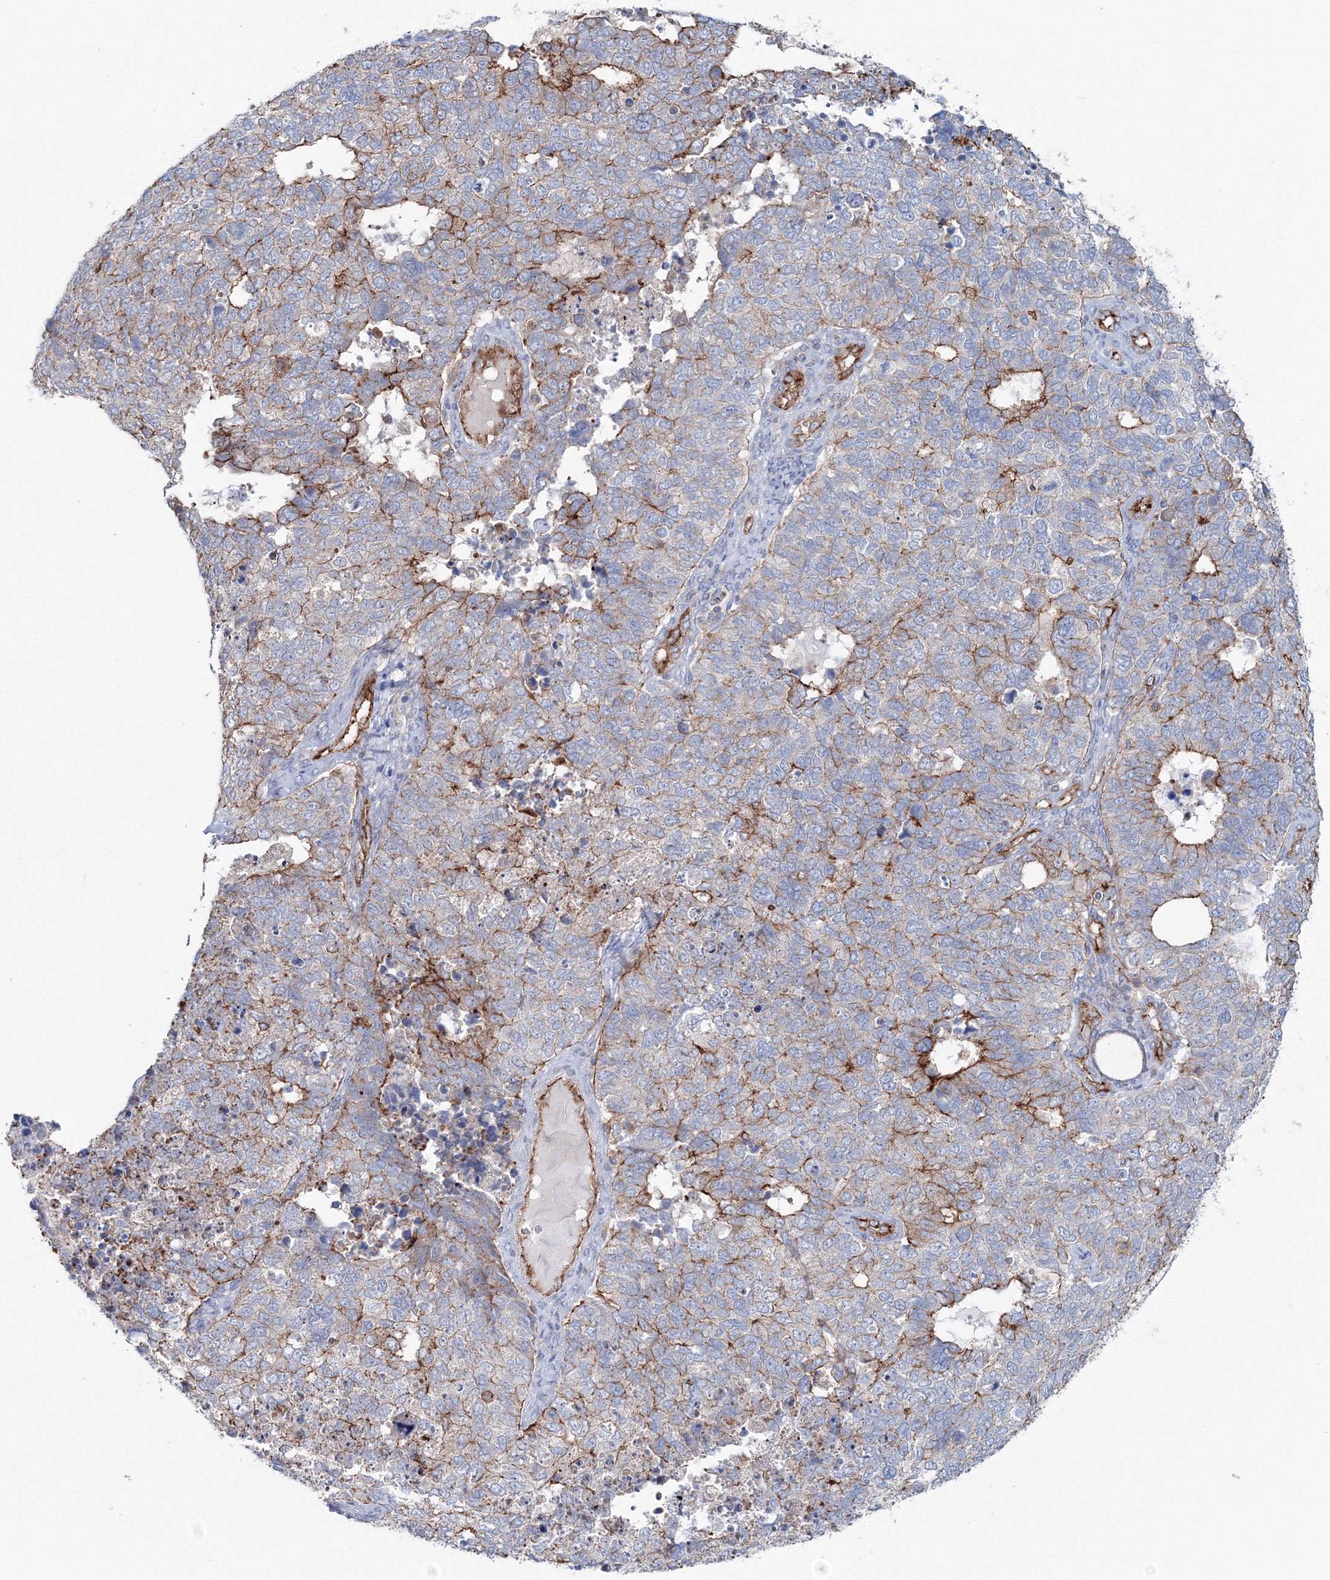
{"staining": {"intensity": "moderate", "quantity": "25%-75%", "location": "cytoplasmic/membranous"}, "tissue": "cervical cancer", "cell_type": "Tumor cells", "image_type": "cancer", "snomed": [{"axis": "morphology", "description": "Squamous cell carcinoma, NOS"}, {"axis": "topography", "description": "Cervix"}], "caption": "DAB (3,3'-diaminobenzidine) immunohistochemical staining of squamous cell carcinoma (cervical) reveals moderate cytoplasmic/membranous protein expression in about 25%-75% of tumor cells.", "gene": "GGA2", "patient": {"sex": "female", "age": 63}}